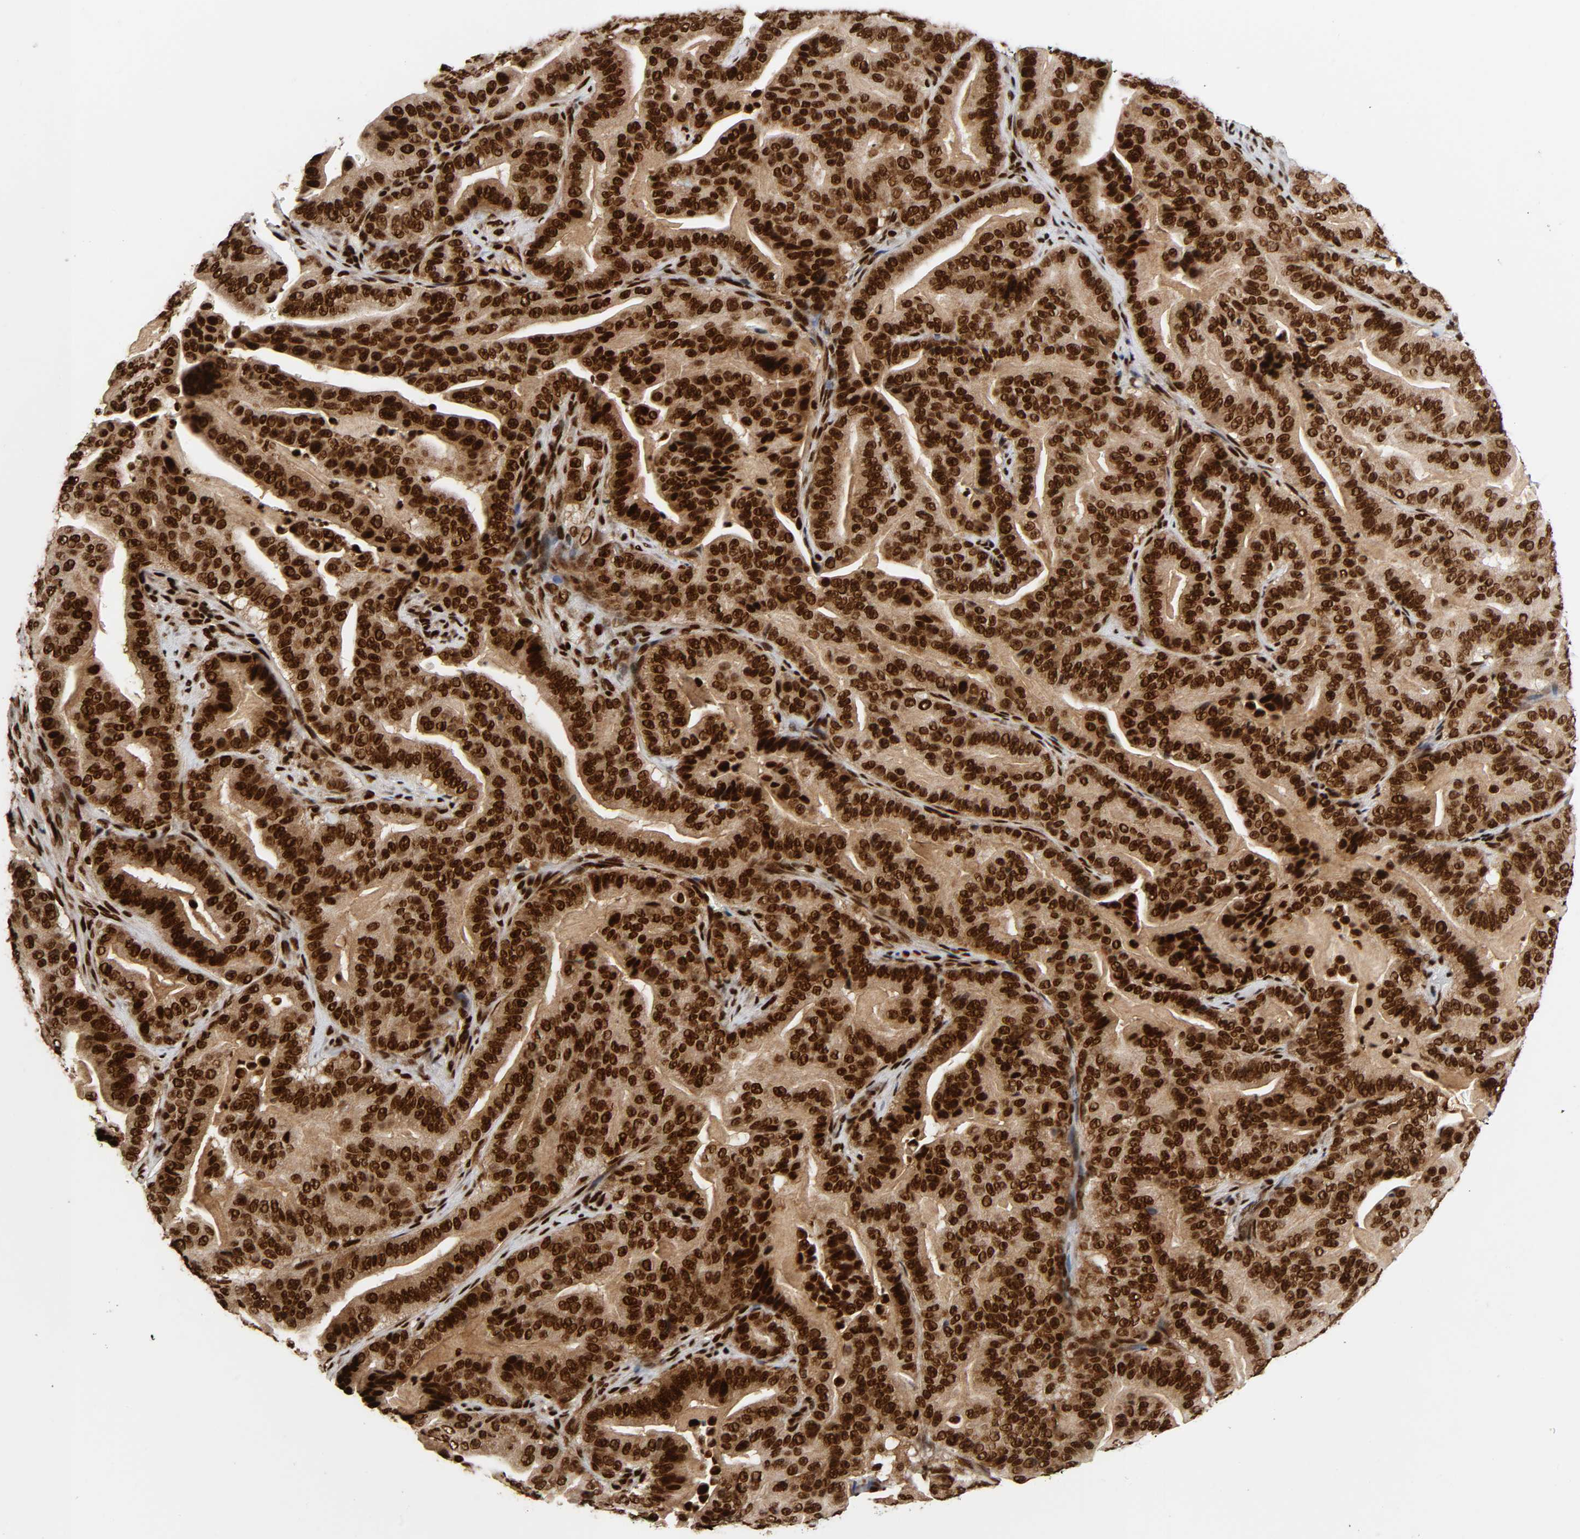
{"staining": {"intensity": "strong", "quantity": ">75%", "location": "nuclear"}, "tissue": "pancreatic cancer", "cell_type": "Tumor cells", "image_type": "cancer", "snomed": [{"axis": "morphology", "description": "Adenocarcinoma, NOS"}, {"axis": "topography", "description": "Pancreas"}], "caption": "Pancreatic cancer (adenocarcinoma) stained for a protein displays strong nuclear positivity in tumor cells.", "gene": "NFYB", "patient": {"sex": "male", "age": 63}}